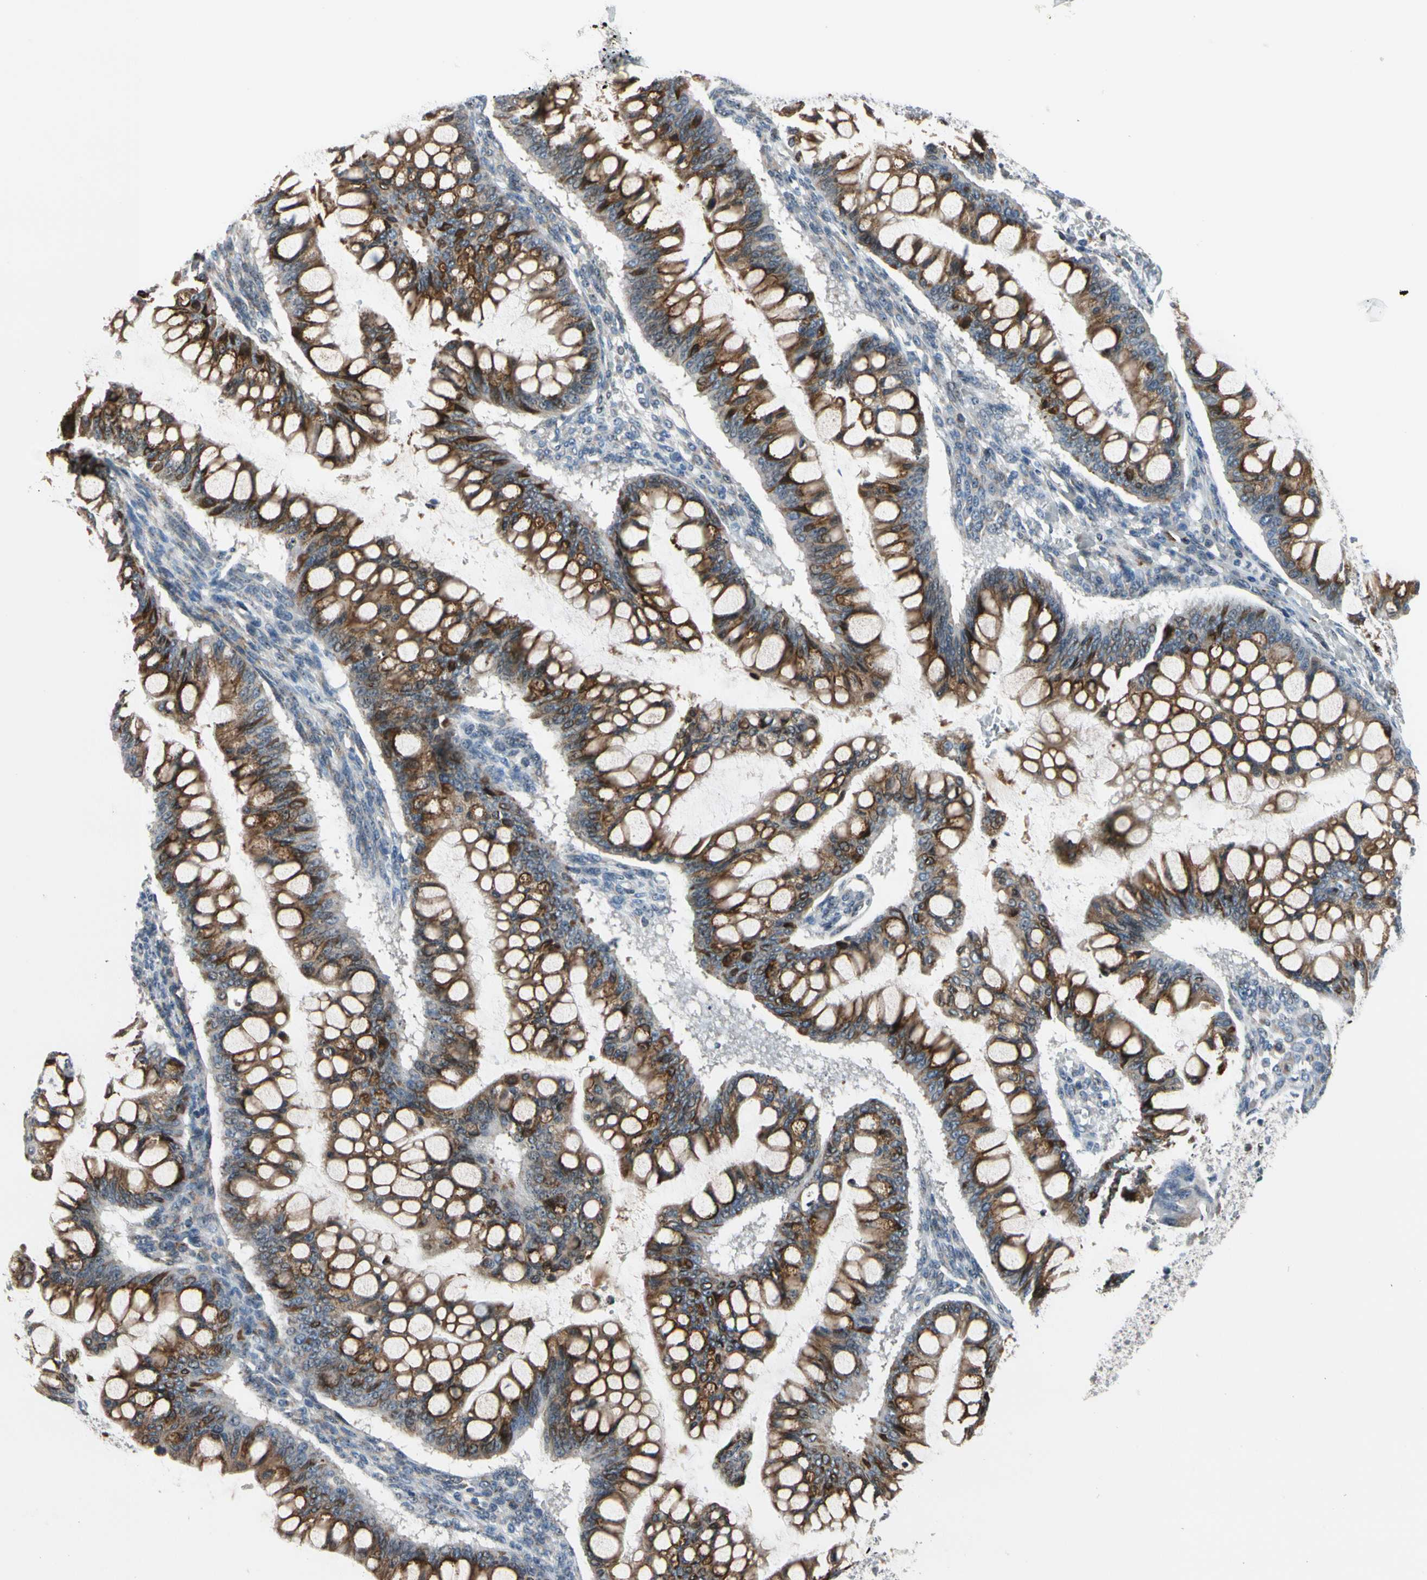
{"staining": {"intensity": "moderate", "quantity": ">75%", "location": "cytoplasmic/membranous"}, "tissue": "ovarian cancer", "cell_type": "Tumor cells", "image_type": "cancer", "snomed": [{"axis": "morphology", "description": "Cystadenocarcinoma, mucinous, NOS"}, {"axis": "topography", "description": "Ovary"}], "caption": "Human mucinous cystadenocarcinoma (ovarian) stained with a brown dye exhibits moderate cytoplasmic/membranous positive positivity in approximately >75% of tumor cells.", "gene": "TMED7", "patient": {"sex": "female", "age": 73}}